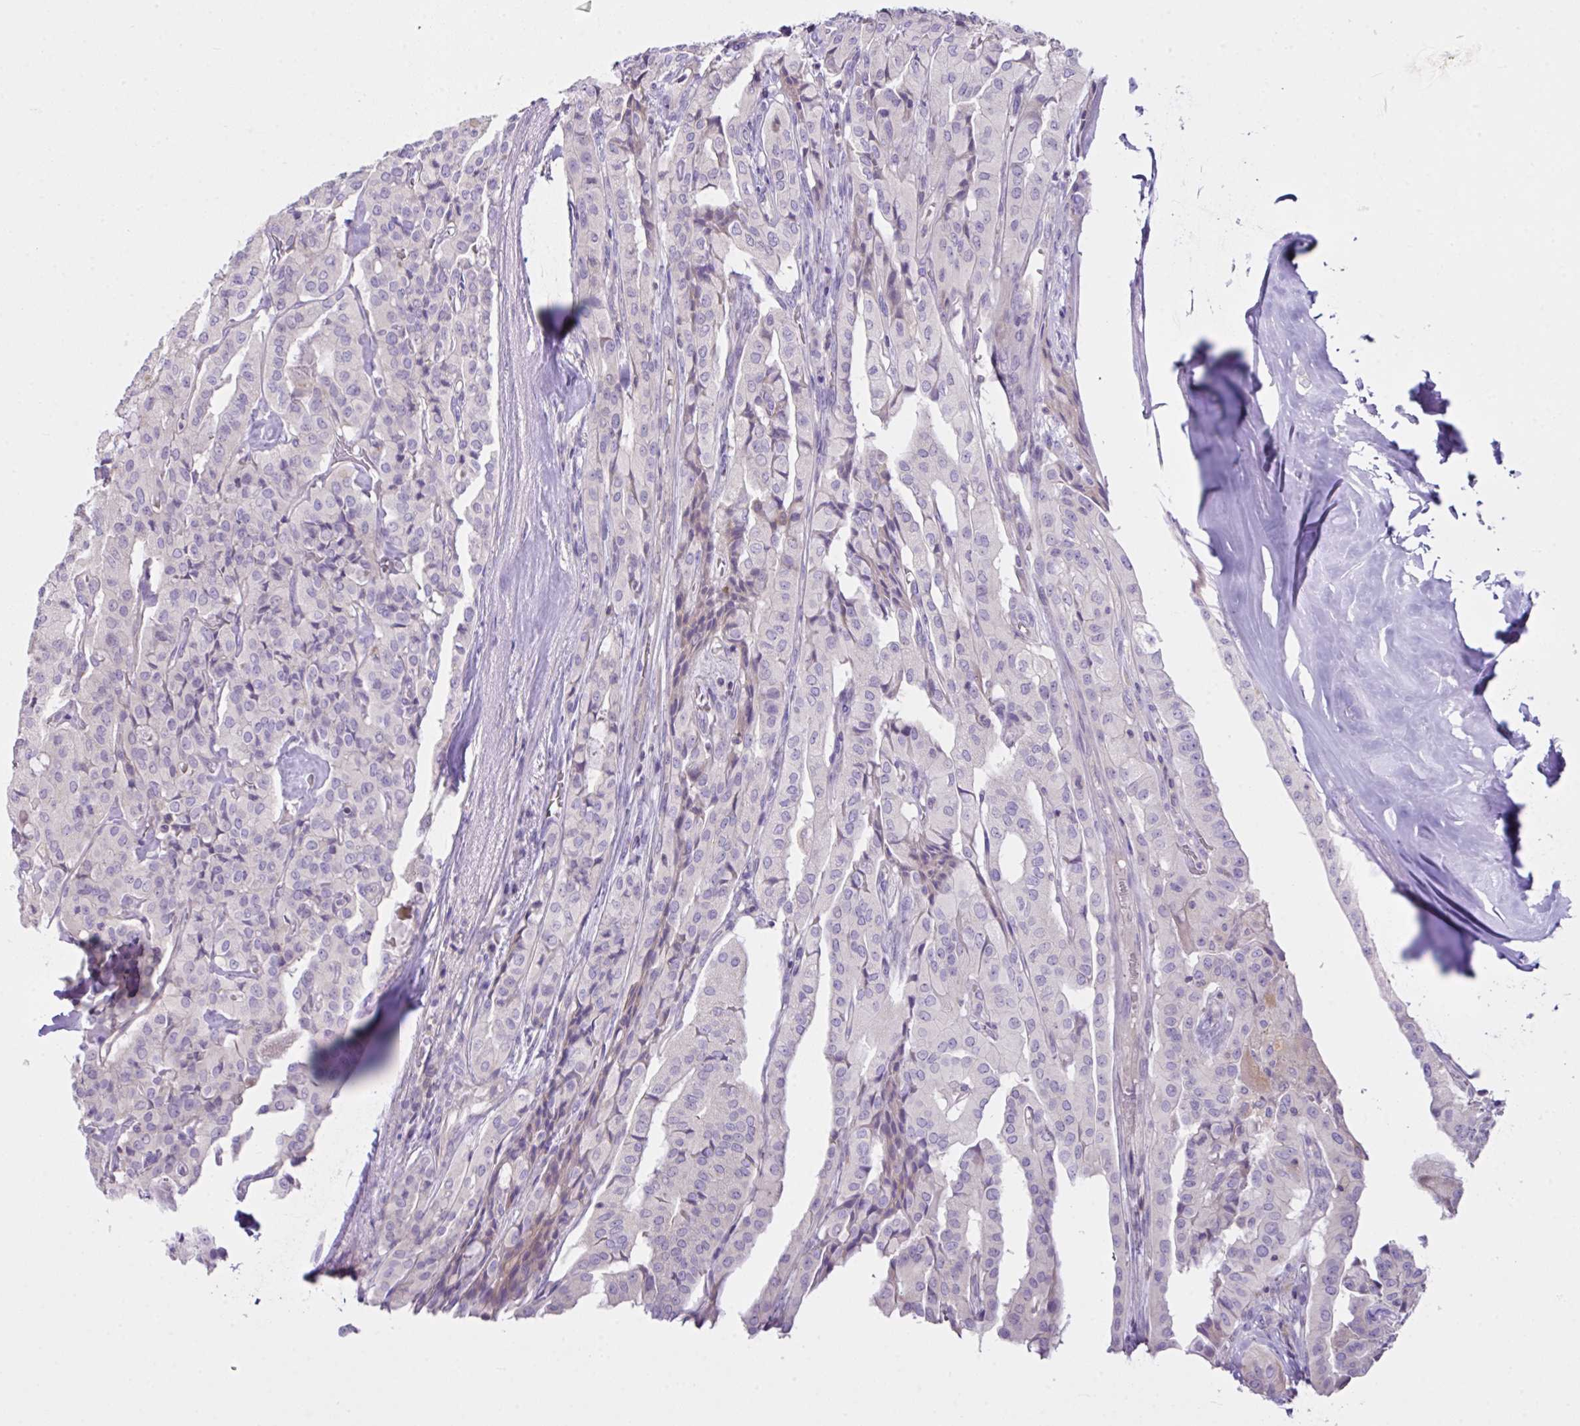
{"staining": {"intensity": "negative", "quantity": "none", "location": "none"}, "tissue": "thyroid cancer", "cell_type": "Tumor cells", "image_type": "cancer", "snomed": [{"axis": "morphology", "description": "Papillary adenocarcinoma, NOS"}, {"axis": "topography", "description": "Thyroid gland"}], "caption": "The micrograph reveals no significant staining in tumor cells of thyroid papillary adenocarcinoma.", "gene": "D2HGDH", "patient": {"sex": "female", "age": 59}}